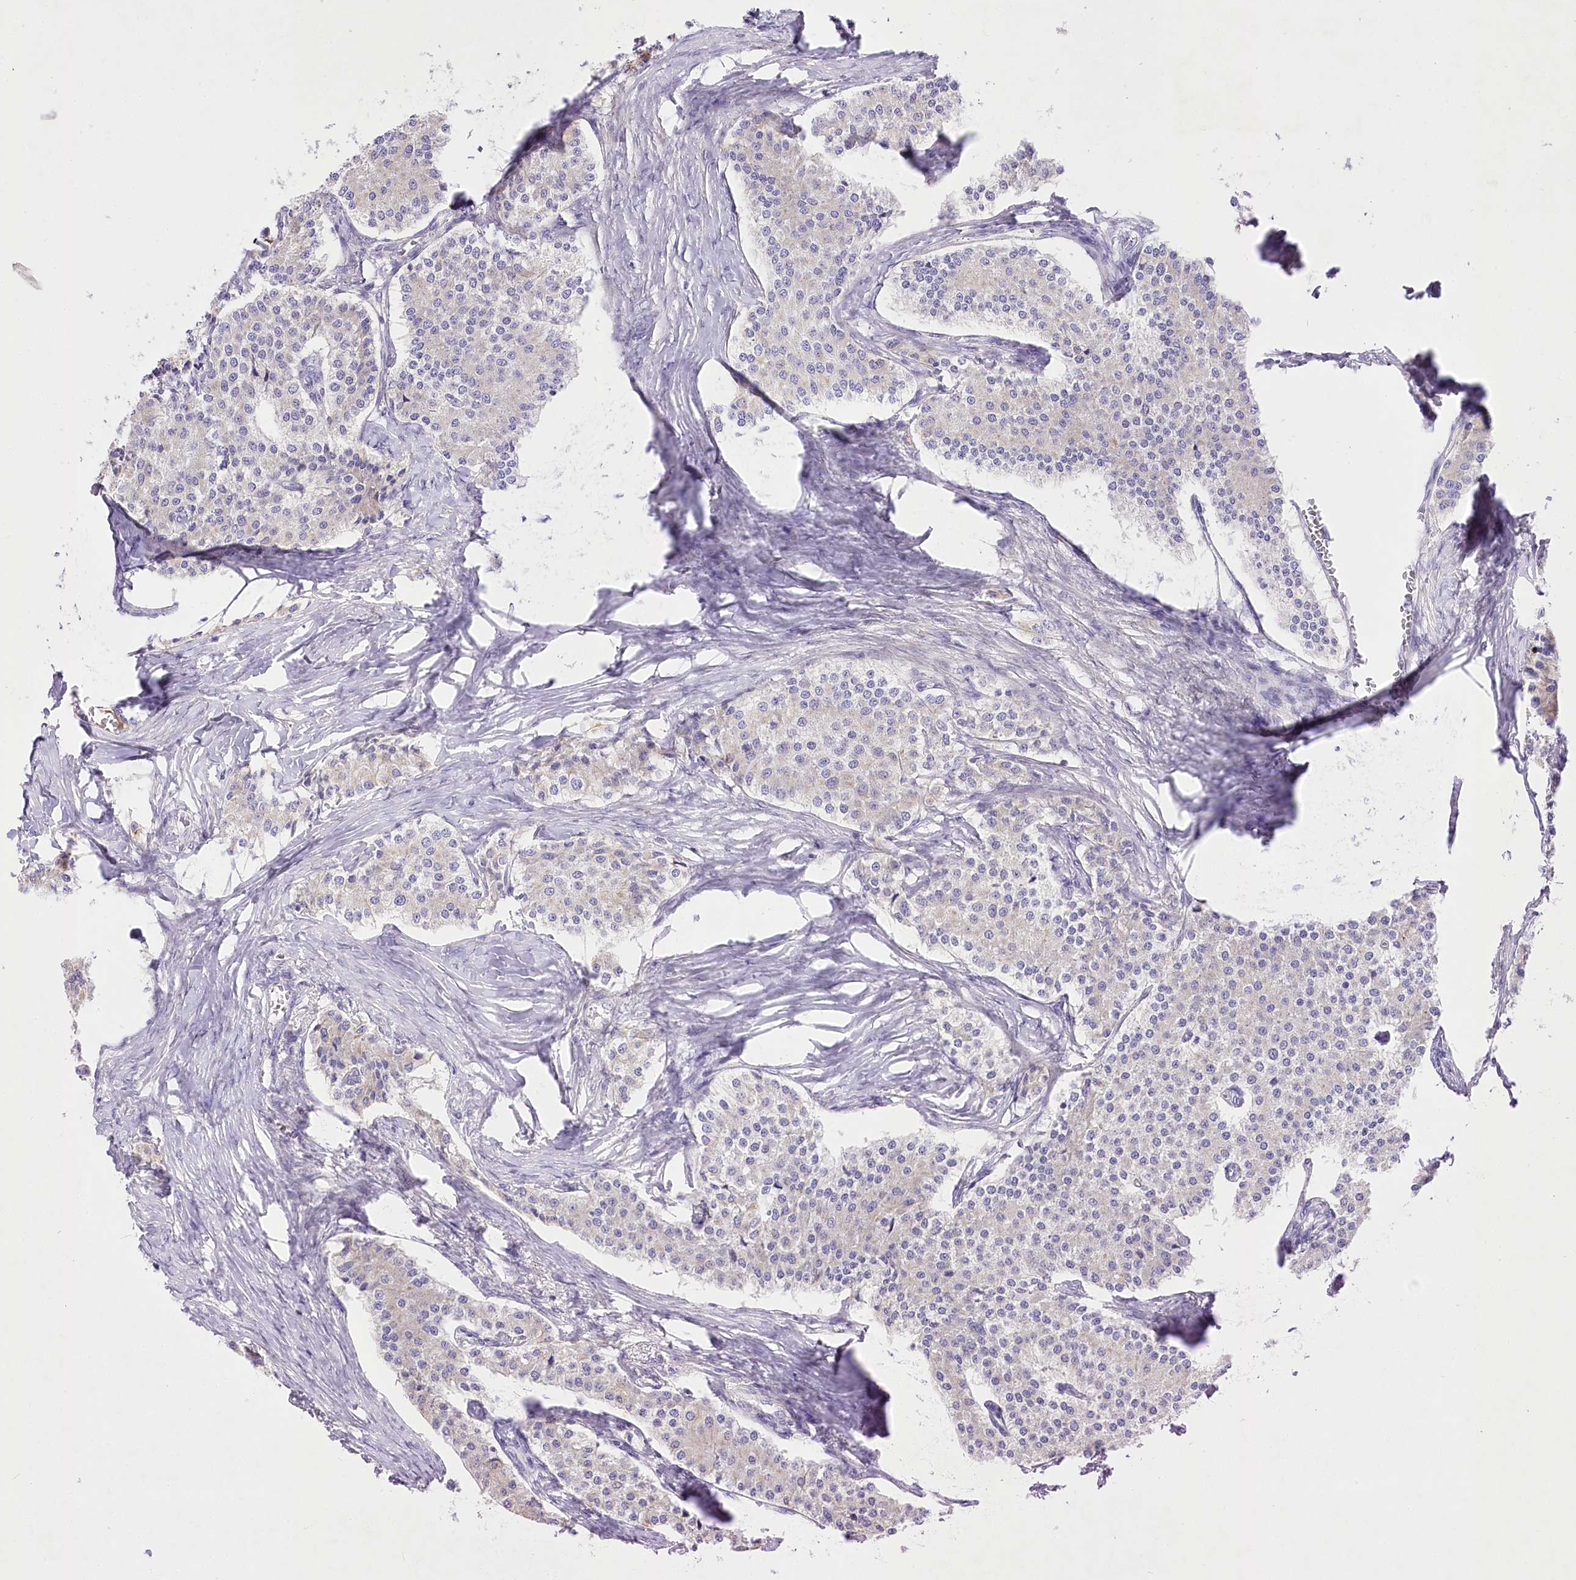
{"staining": {"intensity": "negative", "quantity": "none", "location": "none"}, "tissue": "carcinoid", "cell_type": "Tumor cells", "image_type": "cancer", "snomed": [{"axis": "morphology", "description": "Carcinoid, malignant, NOS"}, {"axis": "topography", "description": "Colon"}], "caption": "High magnification brightfield microscopy of carcinoid stained with DAB (3,3'-diaminobenzidine) (brown) and counterstained with hematoxylin (blue): tumor cells show no significant expression.", "gene": "LRRC14B", "patient": {"sex": "female", "age": 52}}